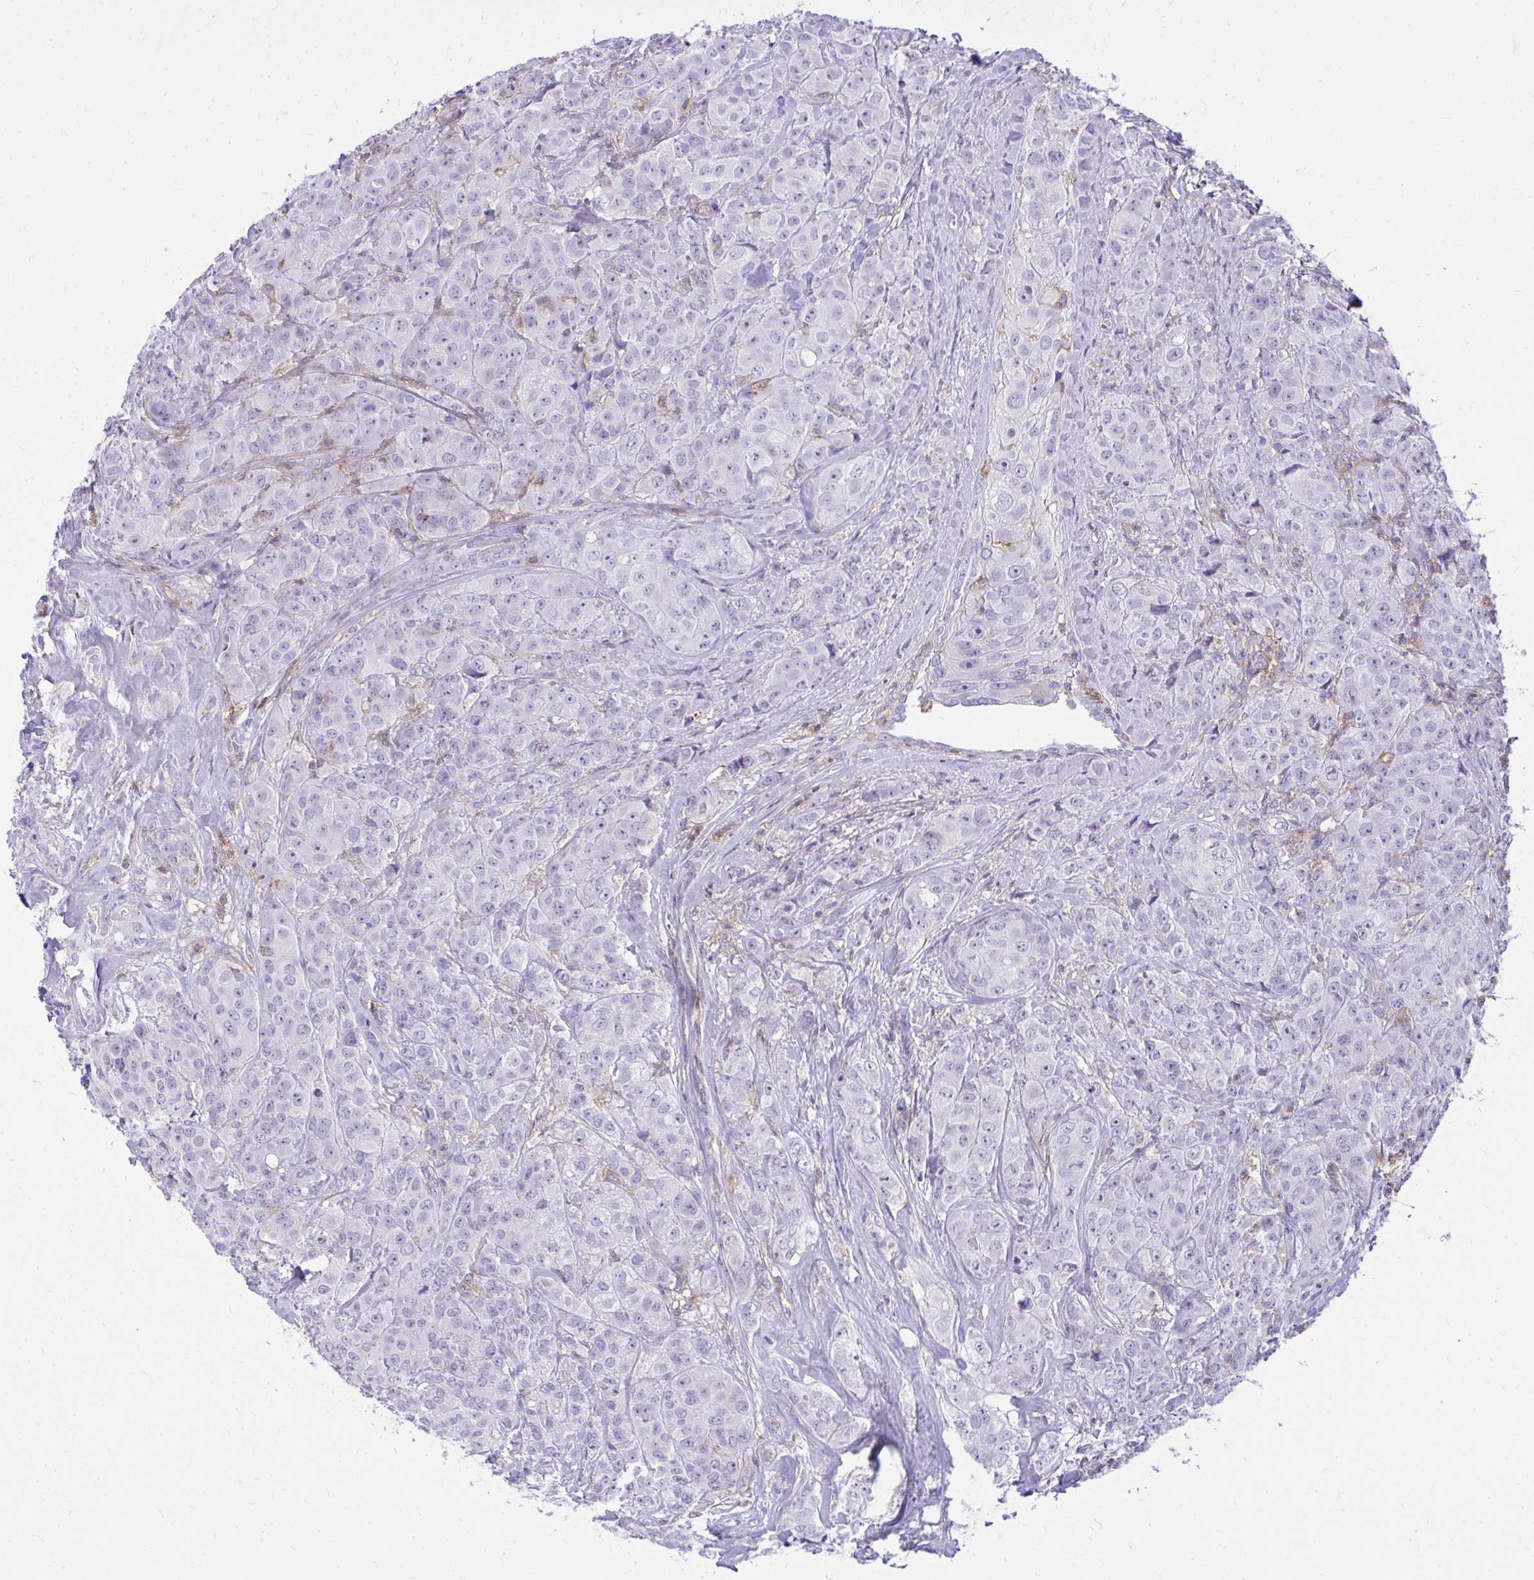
{"staining": {"intensity": "negative", "quantity": "none", "location": "none"}, "tissue": "breast cancer", "cell_type": "Tumor cells", "image_type": "cancer", "snomed": [{"axis": "morphology", "description": "Normal tissue, NOS"}, {"axis": "morphology", "description": "Duct carcinoma"}, {"axis": "topography", "description": "Breast"}], "caption": "A histopathology image of breast cancer (infiltrating ductal carcinoma) stained for a protein reveals no brown staining in tumor cells.", "gene": "GPRIN3", "patient": {"sex": "female", "age": 43}}